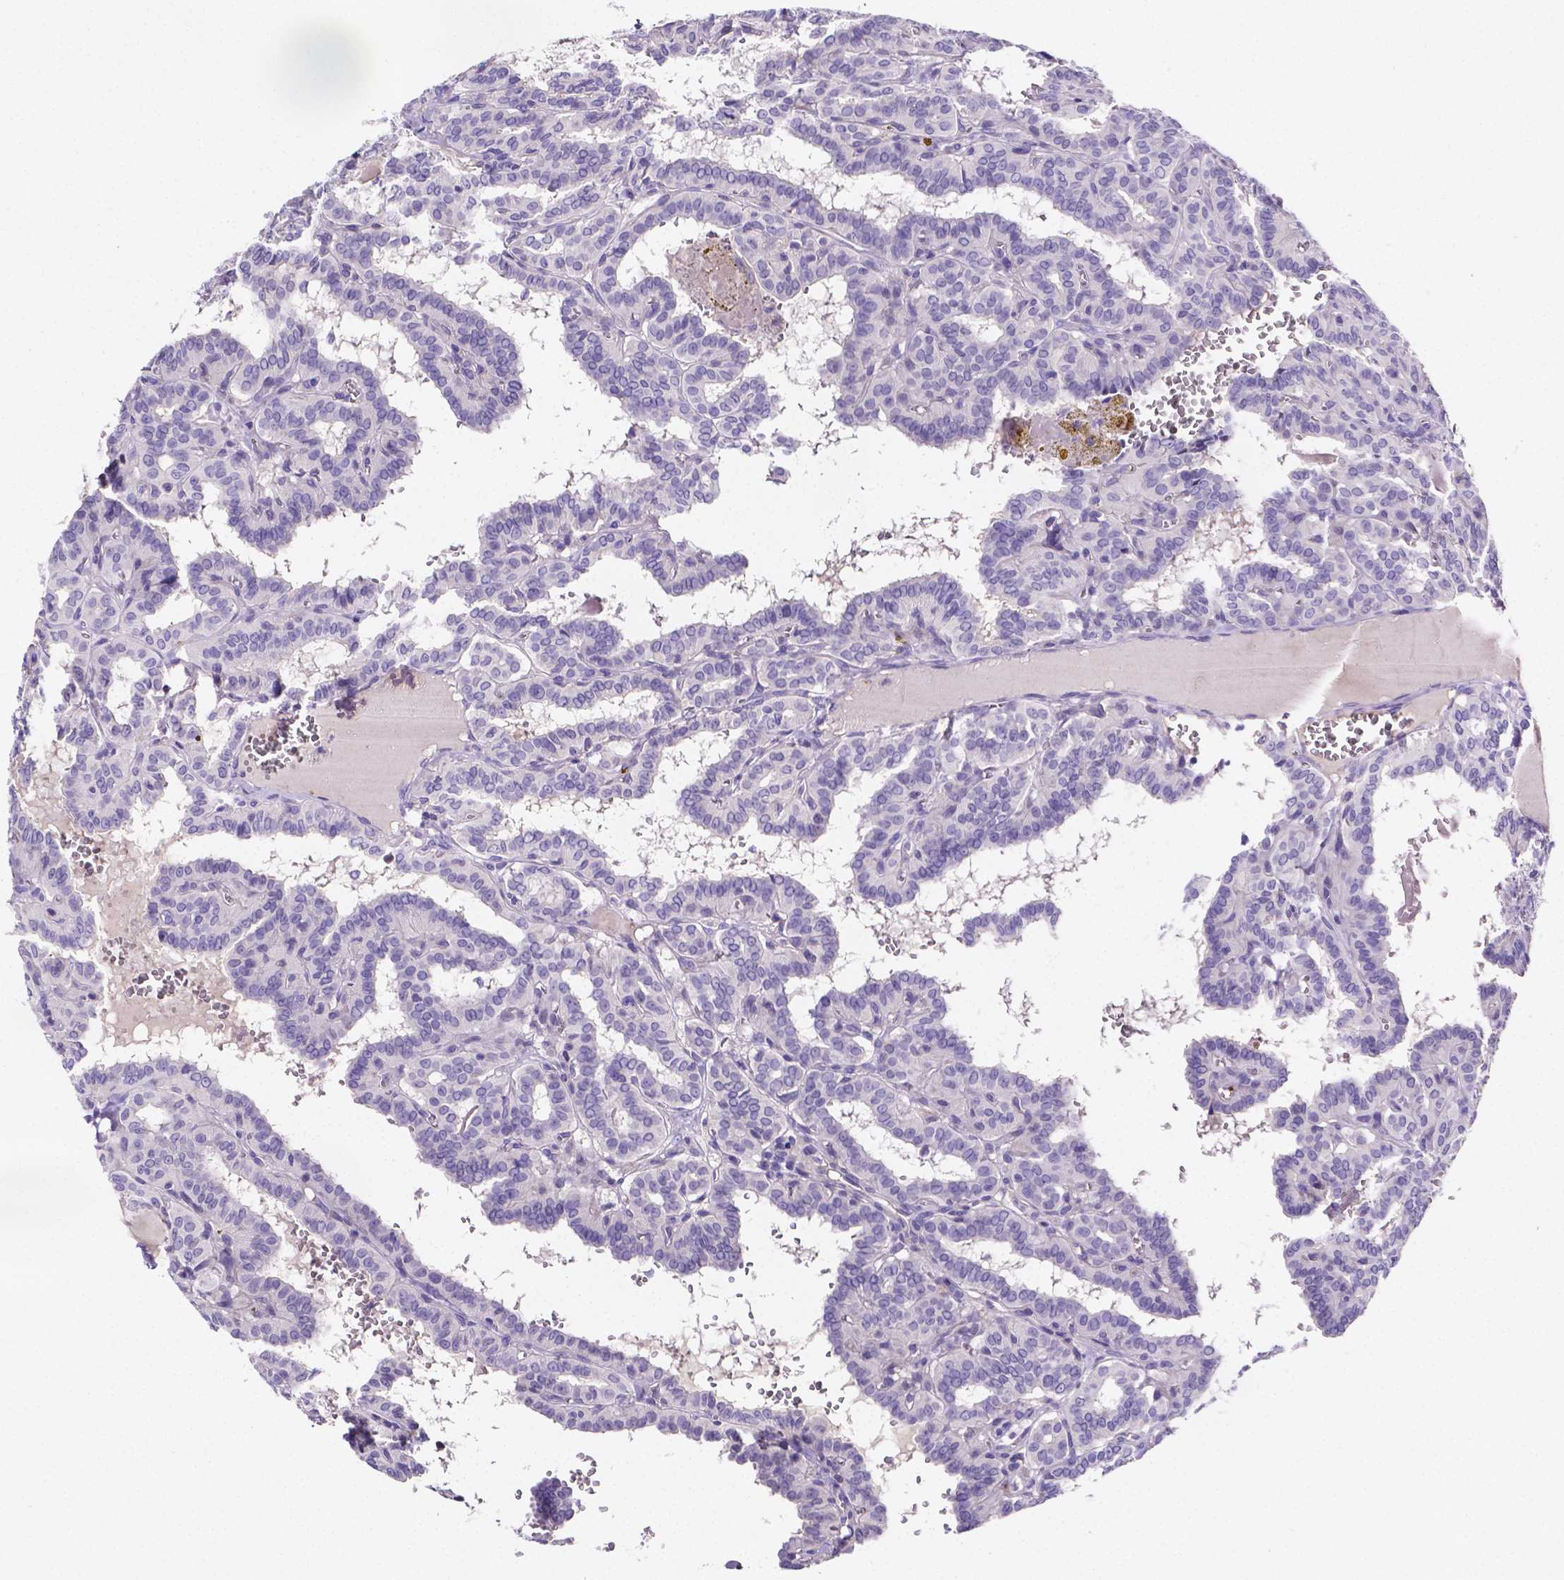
{"staining": {"intensity": "negative", "quantity": "none", "location": "none"}, "tissue": "thyroid cancer", "cell_type": "Tumor cells", "image_type": "cancer", "snomed": [{"axis": "morphology", "description": "Papillary adenocarcinoma, NOS"}, {"axis": "topography", "description": "Thyroid gland"}], "caption": "Immunohistochemistry micrograph of neoplastic tissue: human thyroid cancer (papillary adenocarcinoma) stained with DAB (3,3'-diaminobenzidine) exhibits no significant protein expression in tumor cells.", "gene": "NRGN", "patient": {"sex": "female", "age": 21}}